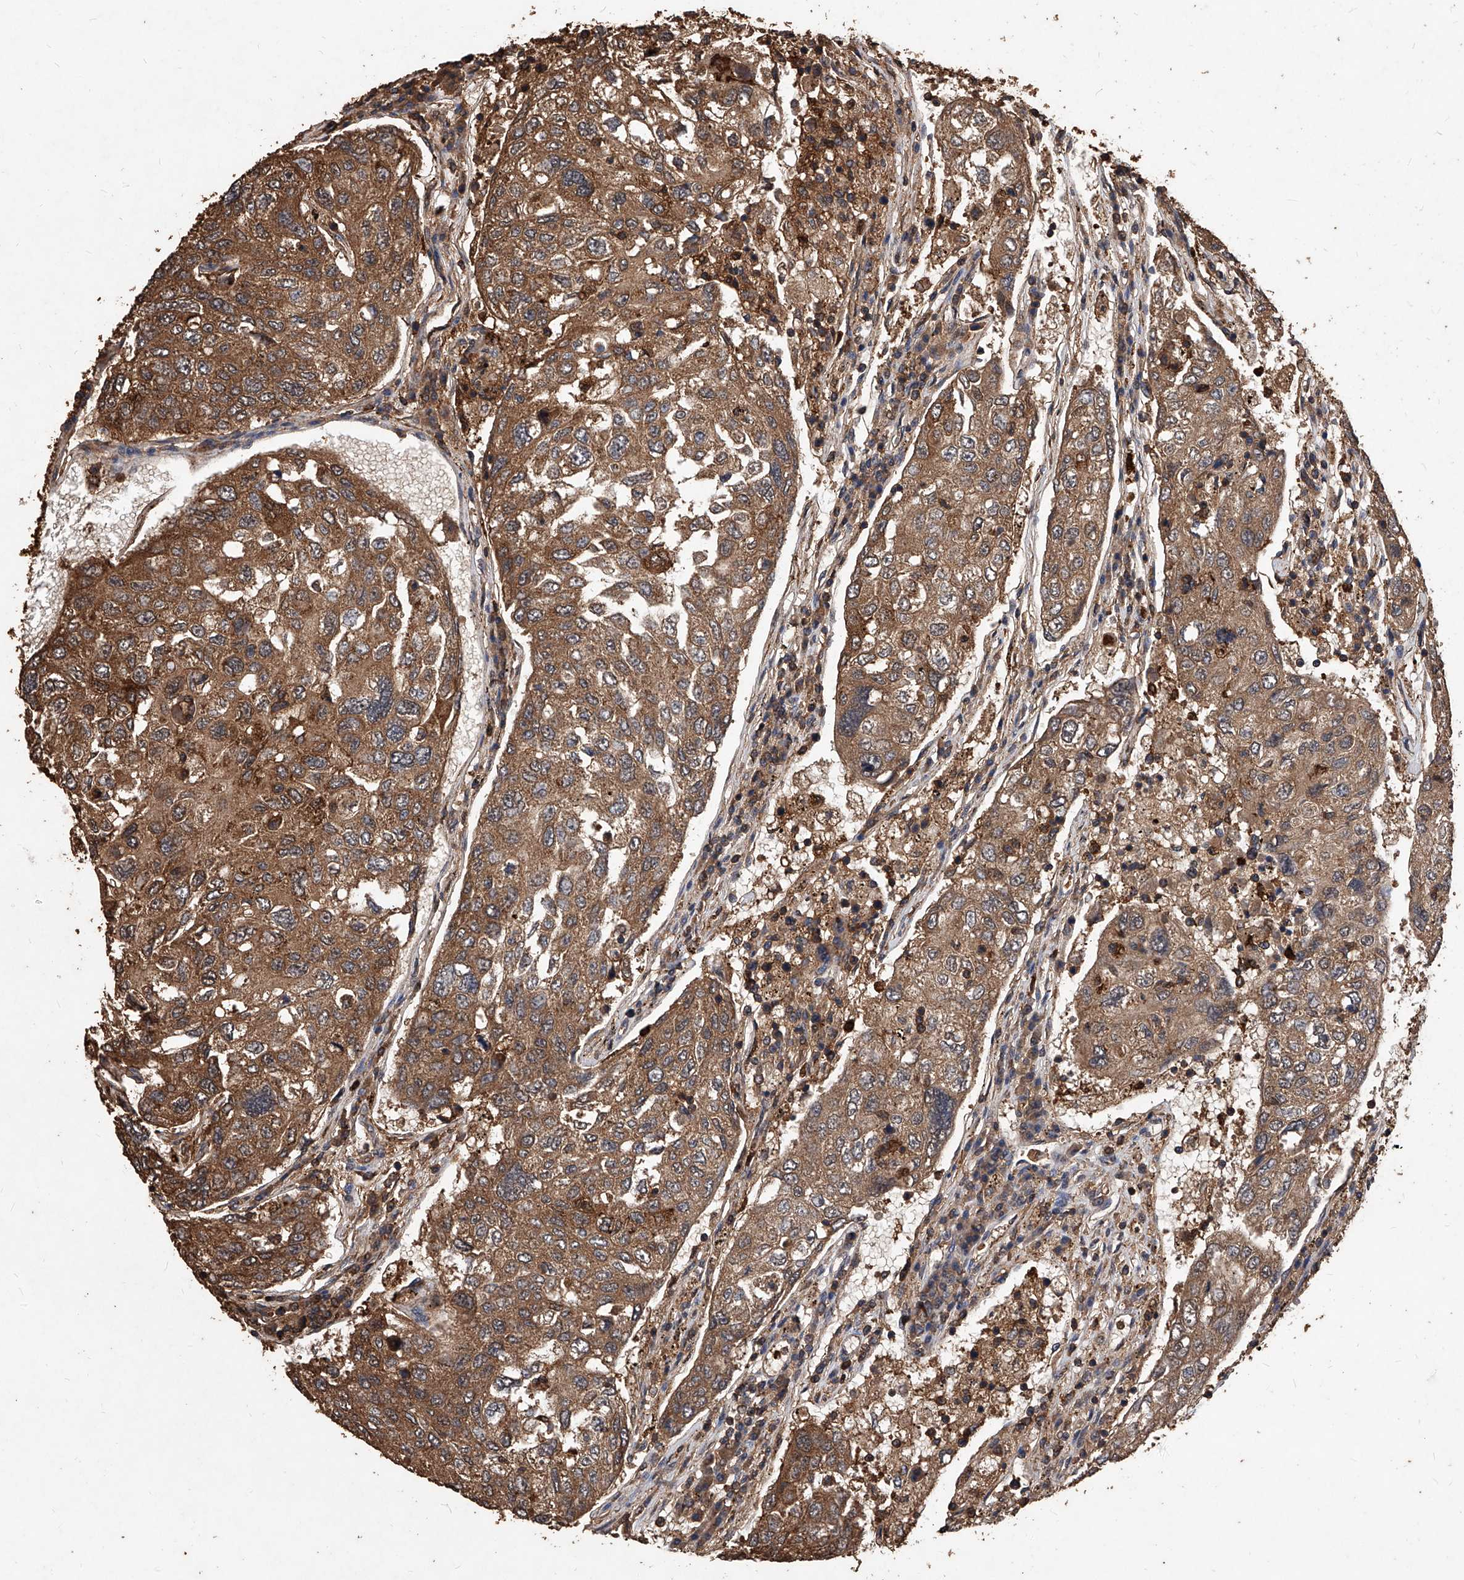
{"staining": {"intensity": "moderate", "quantity": ">75%", "location": "cytoplasmic/membranous"}, "tissue": "urothelial cancer", "cell_type": "Tumor cells", "image_type": "cancer", "snomed": [{"axis": "morphology", "description": "Urothelial carcinoma, High grade"}, {"axis": "topography", "description": "Lymph node"}, {"axis": "topography", "description": "Urinary bladder"}], "caption": "Human urothelial cancer stained with a protein marker reveals moderate staining in tumor cells.", "gene": "UCP2", "patient": {"sex": "male", "age": 51}}